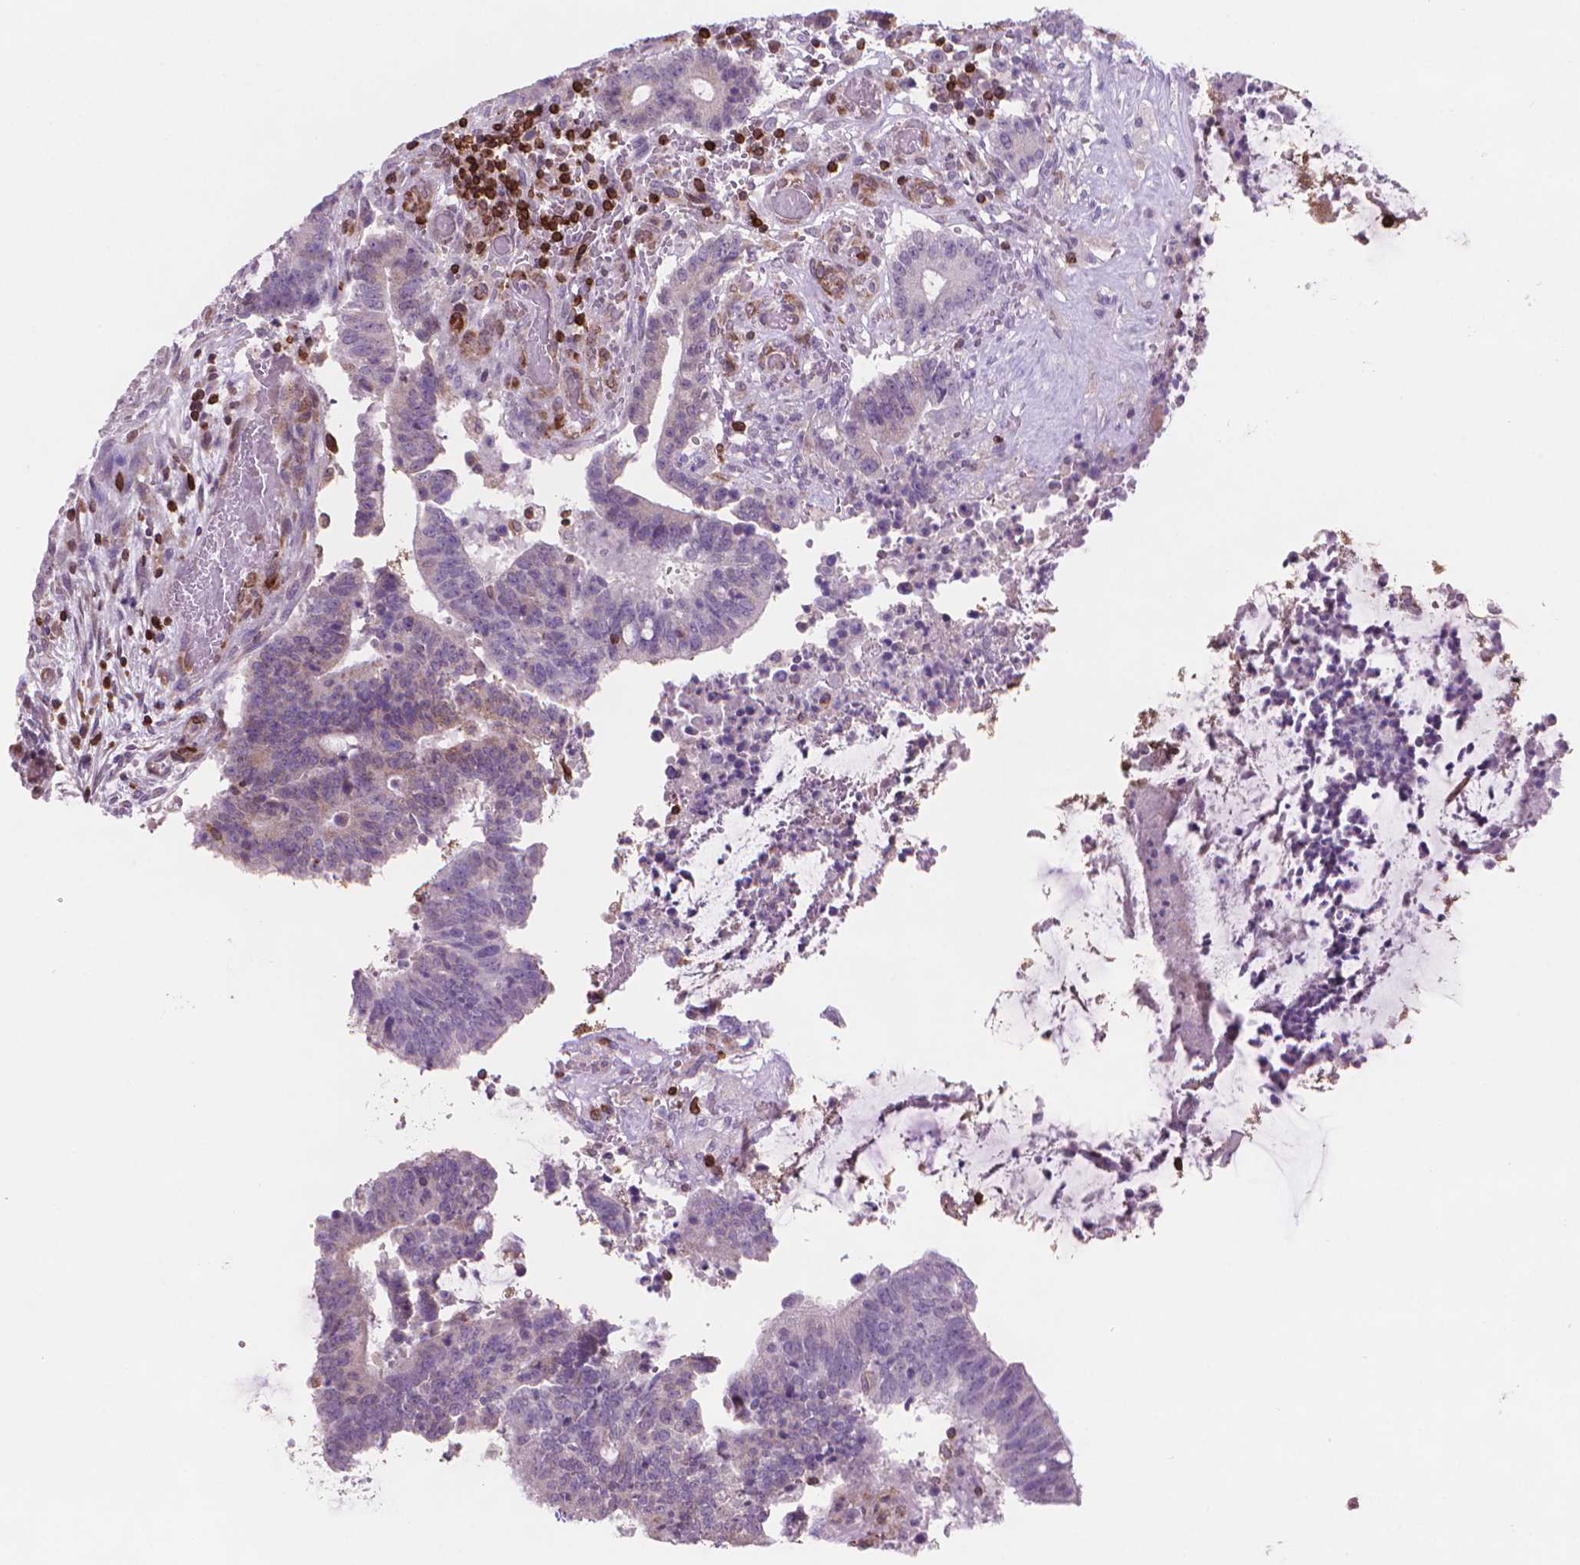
{"staining": {"intensity": "weak", "quantity": "<25%", "location": "cytoplasmic/membranous"}, "tissue": "colorectal cancer", "cell_type": "Tumor cells", "image_type": "cancer", "snomed": [{"axis": "morphology", "description": "Adenocarcinoma, NOS"}, {"axis": "topography", "description": "Colon"}], "caption": "An immunohistochemistry (IHC) micrograph of colorectal adenocarcinoma is shown. There is no staining in tumor cells of colorectal adenocarcinoma.", "gene": "BCL2", "patient": {"sex": "female", "age": 43}}